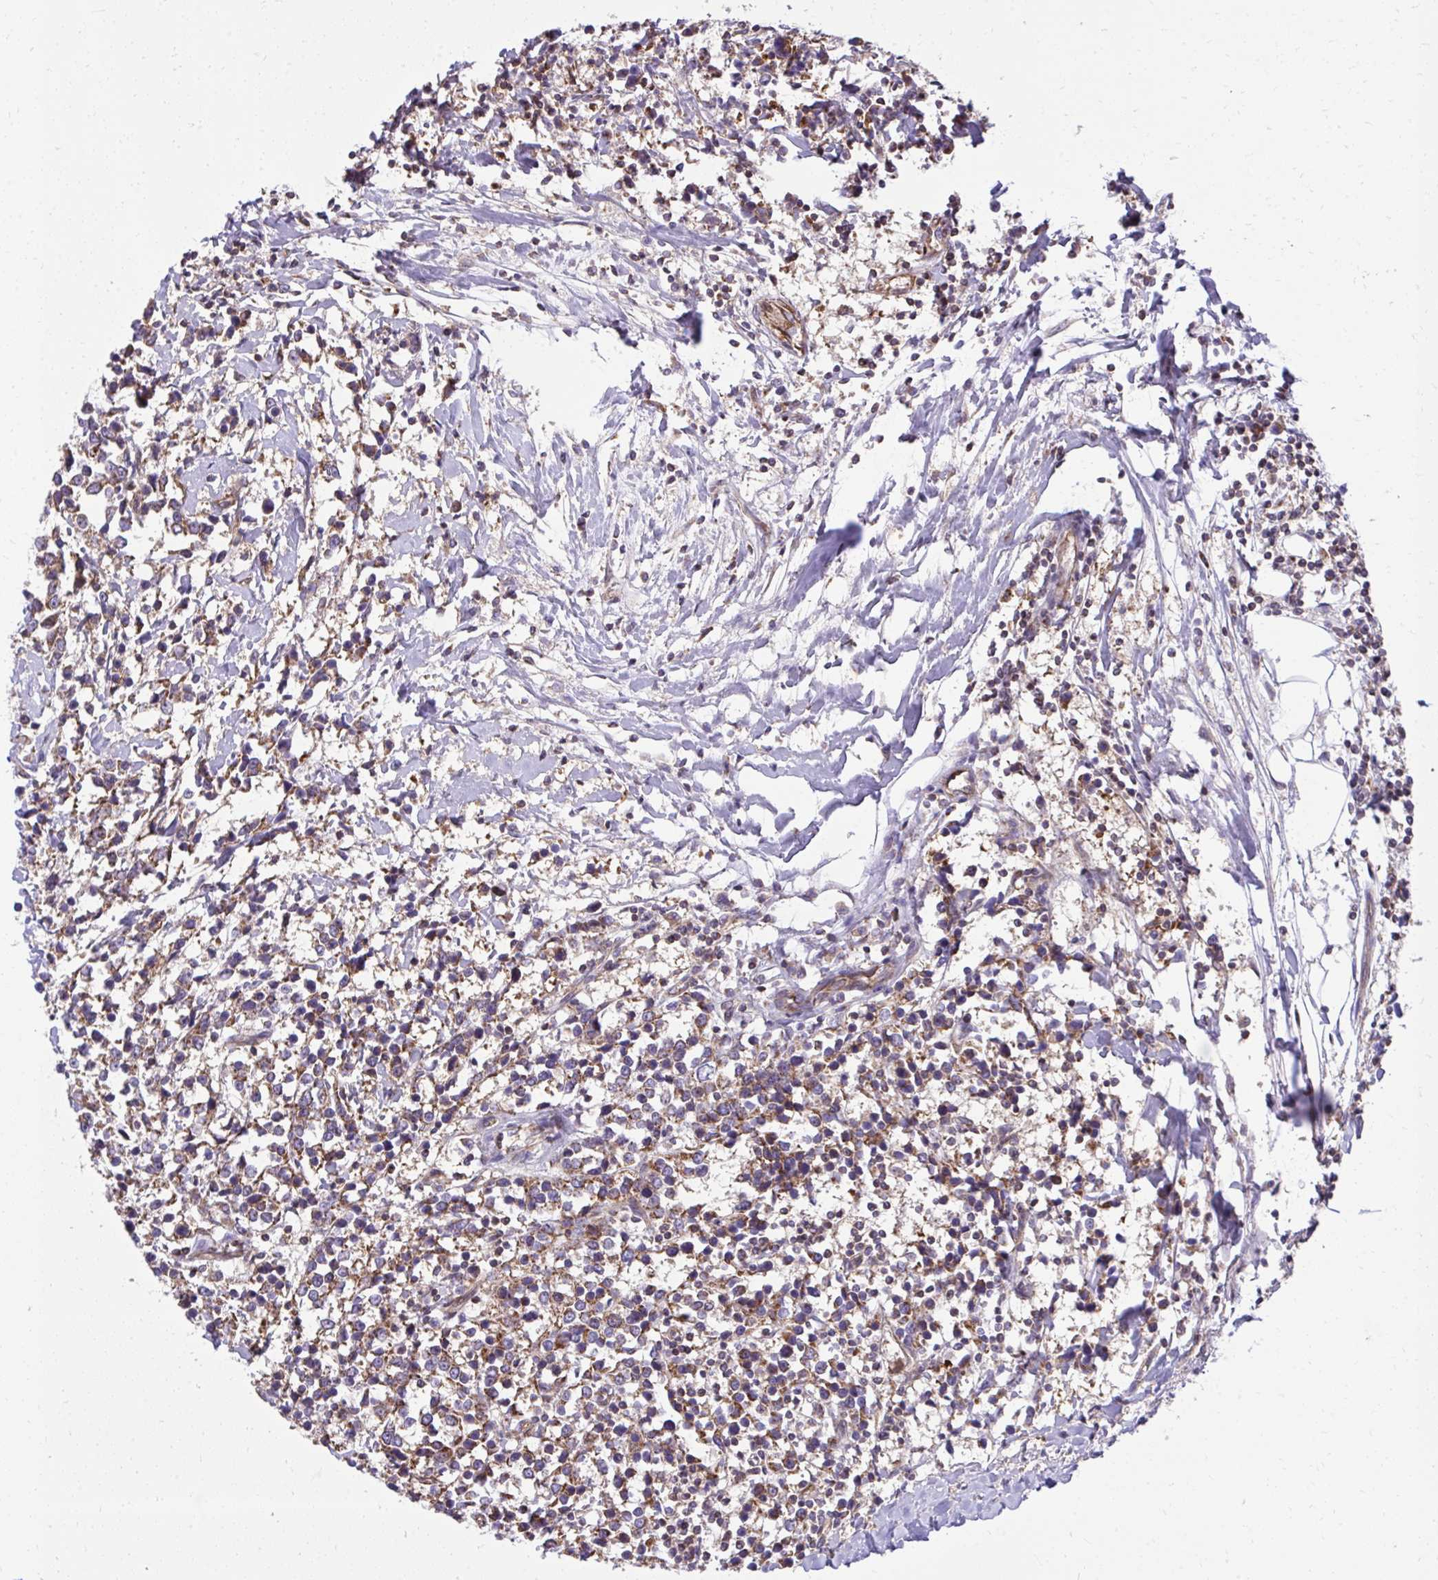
{"staining": {"intensity": "weak", "quantity": ">75%", "location": "cytoplasmic/membranous"}, "tissue": "breast cancer", "cell_type": "Tumor cells", "image_type": "cancer", "snomed": [{"axis": "morphology", "description": "Duct carcinoma"}, {"axis": "topography", "description": "Breast"}], "caption": "Human breast cancer (intraductal carcinoma) stained with a protein marker shows weak staining in tumor cells.", "gene": "NMNAT3", "patient": {"sex": "female", "age": 80}}